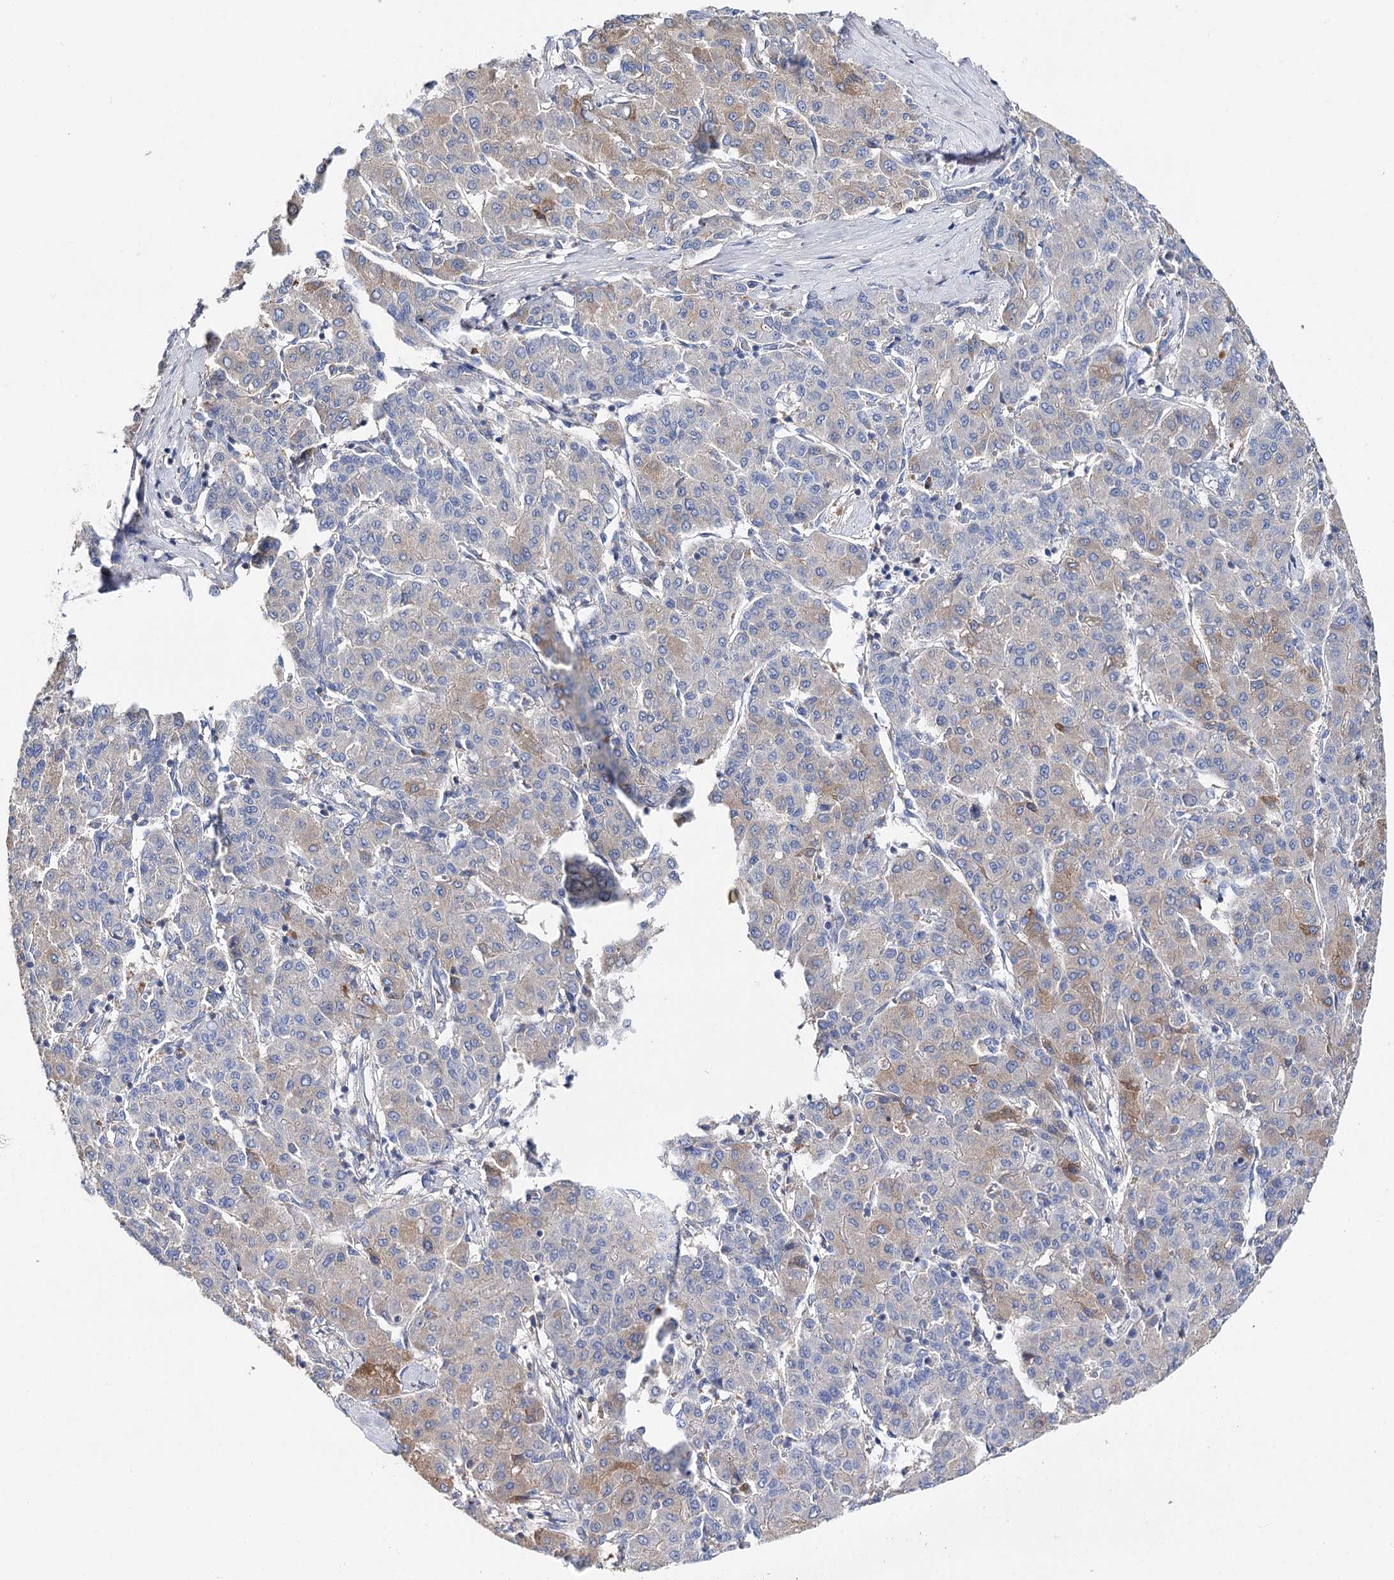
{"staining": {"intensity": "weak", "quantity": "<25%", "location": "cytoplasmic/membranous"}, "tissue": "liver cancer", "cell_type": "Tumor cells", "image_type": "cancer", "snomed": [{"axis": "morphology", "description": "Carcinoma, Hepatocellular, NOS"}, {"axis": "topography", "description": "Liver"}], "caption": "The immunohistochemistry (IHC) histopathology image has no significant positivity in tumor cells of hepatocellular carcinoma (liver) tissue.", "gene": "EPYC", "patient": {"sex": "male", "age": 65}}